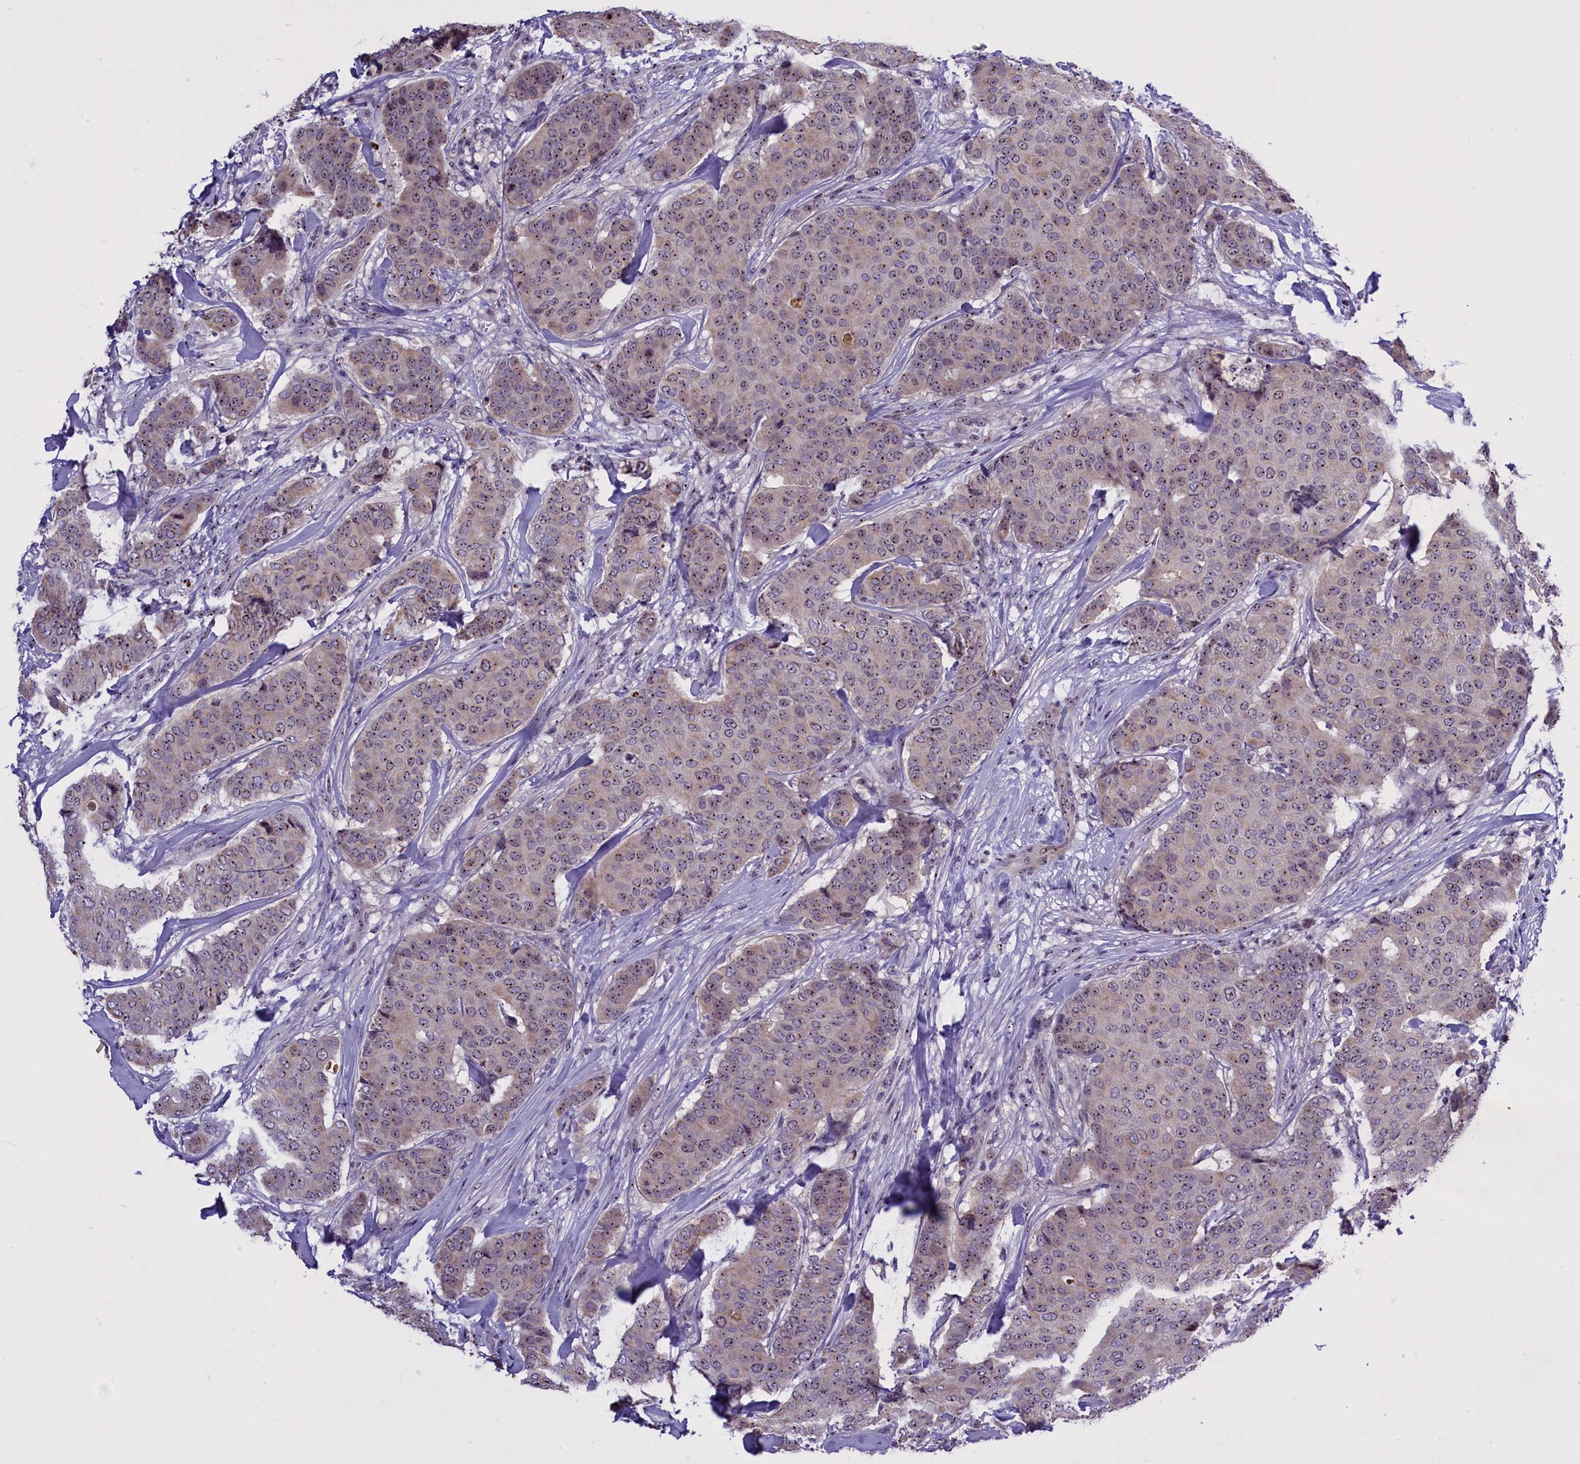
{"staining": {"intensity": "moderate", "quantity": ">75%", "location": "nuclear"}, "tissue": "breast cancer", "cell_type": "Tumor cells", "image_type": "cancer", "snomed": [{"axis": "morphology", "description": "Duct carcinoma"}, {"axis": "topography", "description": "Breast"}], "caption": "Human breast cancer stained for a protein (brown) shows moderate nuclear positive positivity in approximately >75% of tumor cells.", "gene": "TBL3", "patient": {"sex": "female", "age": 75}}